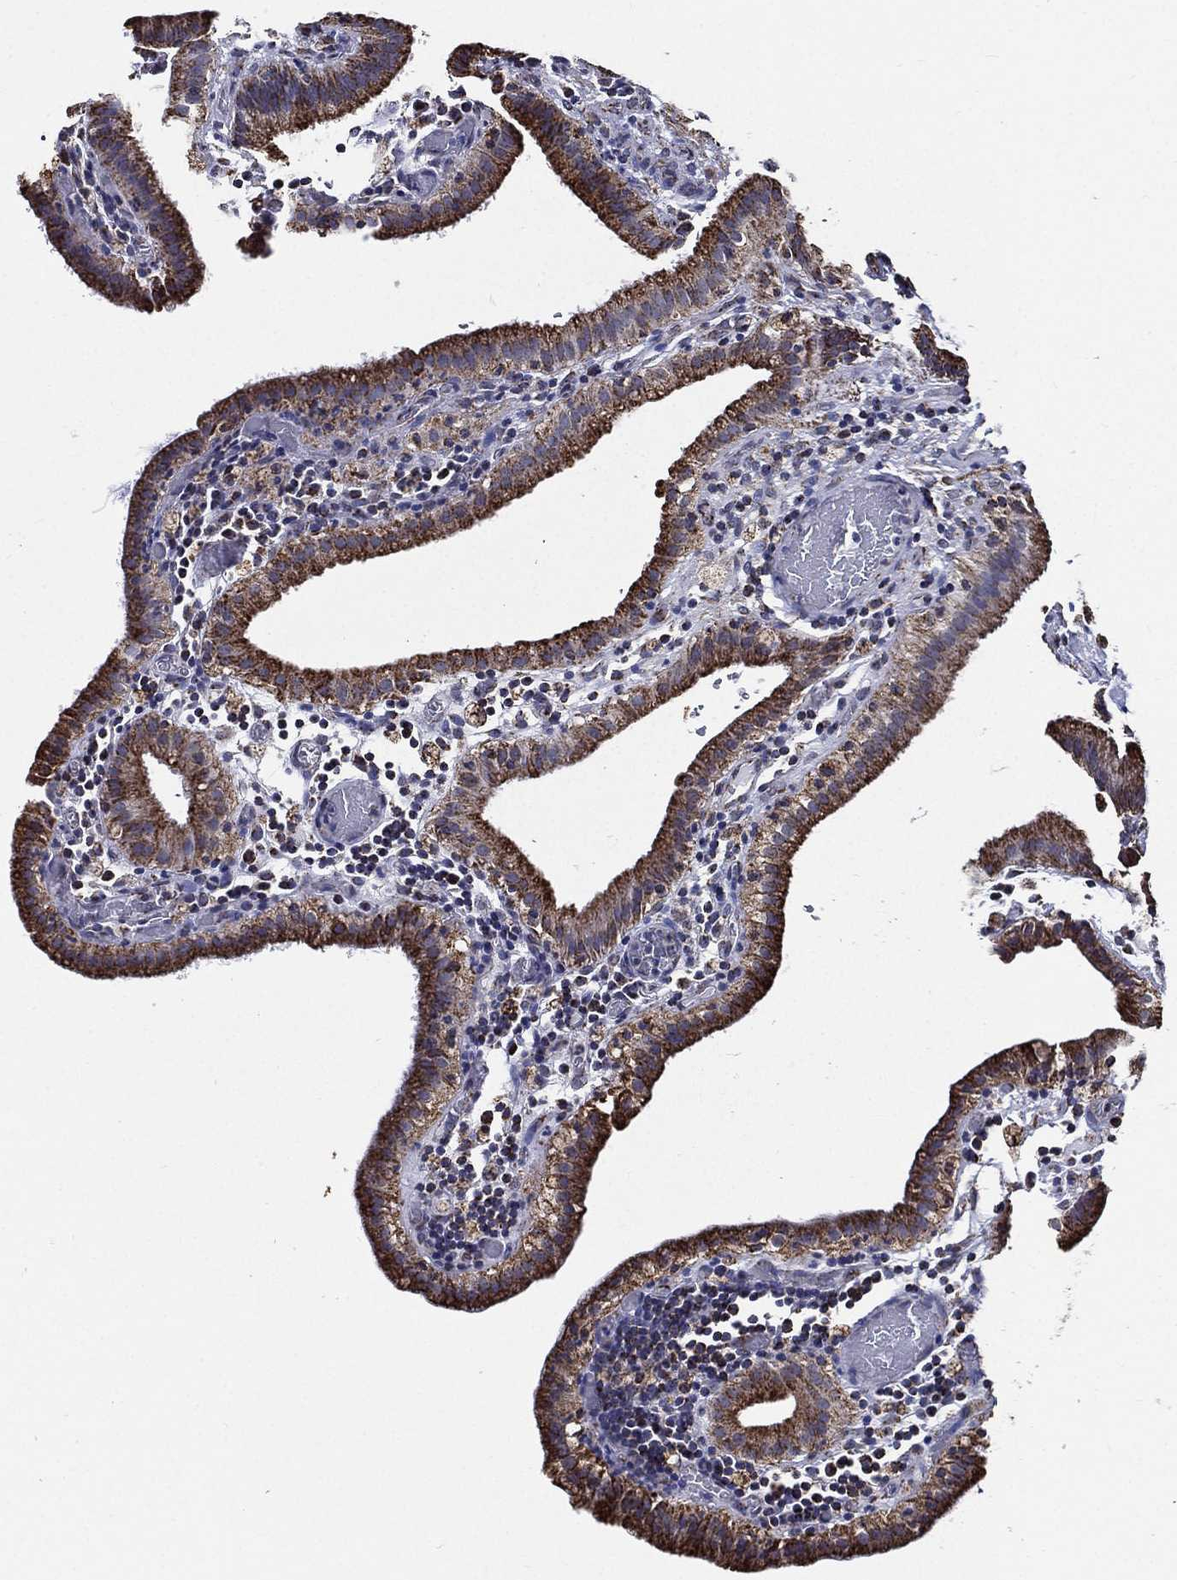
{"staining": {"intensity": "strong", "quantity": ">75%", "location": "cytoplasmic/membranous"}, "tissue": "gallbladder", "cell_type": "Glandular cells", "image_type": "normal", "snomed": [{"axis": "morphology", "description": "Normal tissue, NOS"}, {"axis": "topography", "description": "Gallbladder"}], "caption": "Approximately >75% of glandular cells in benign human gallbladder exhibit strong cytoplasmic/membranous protein staining as visualized by brown immunohistochemical staining.", "gene": "NDUFAB1", "patient": {"sex": "male", "age": 62}}